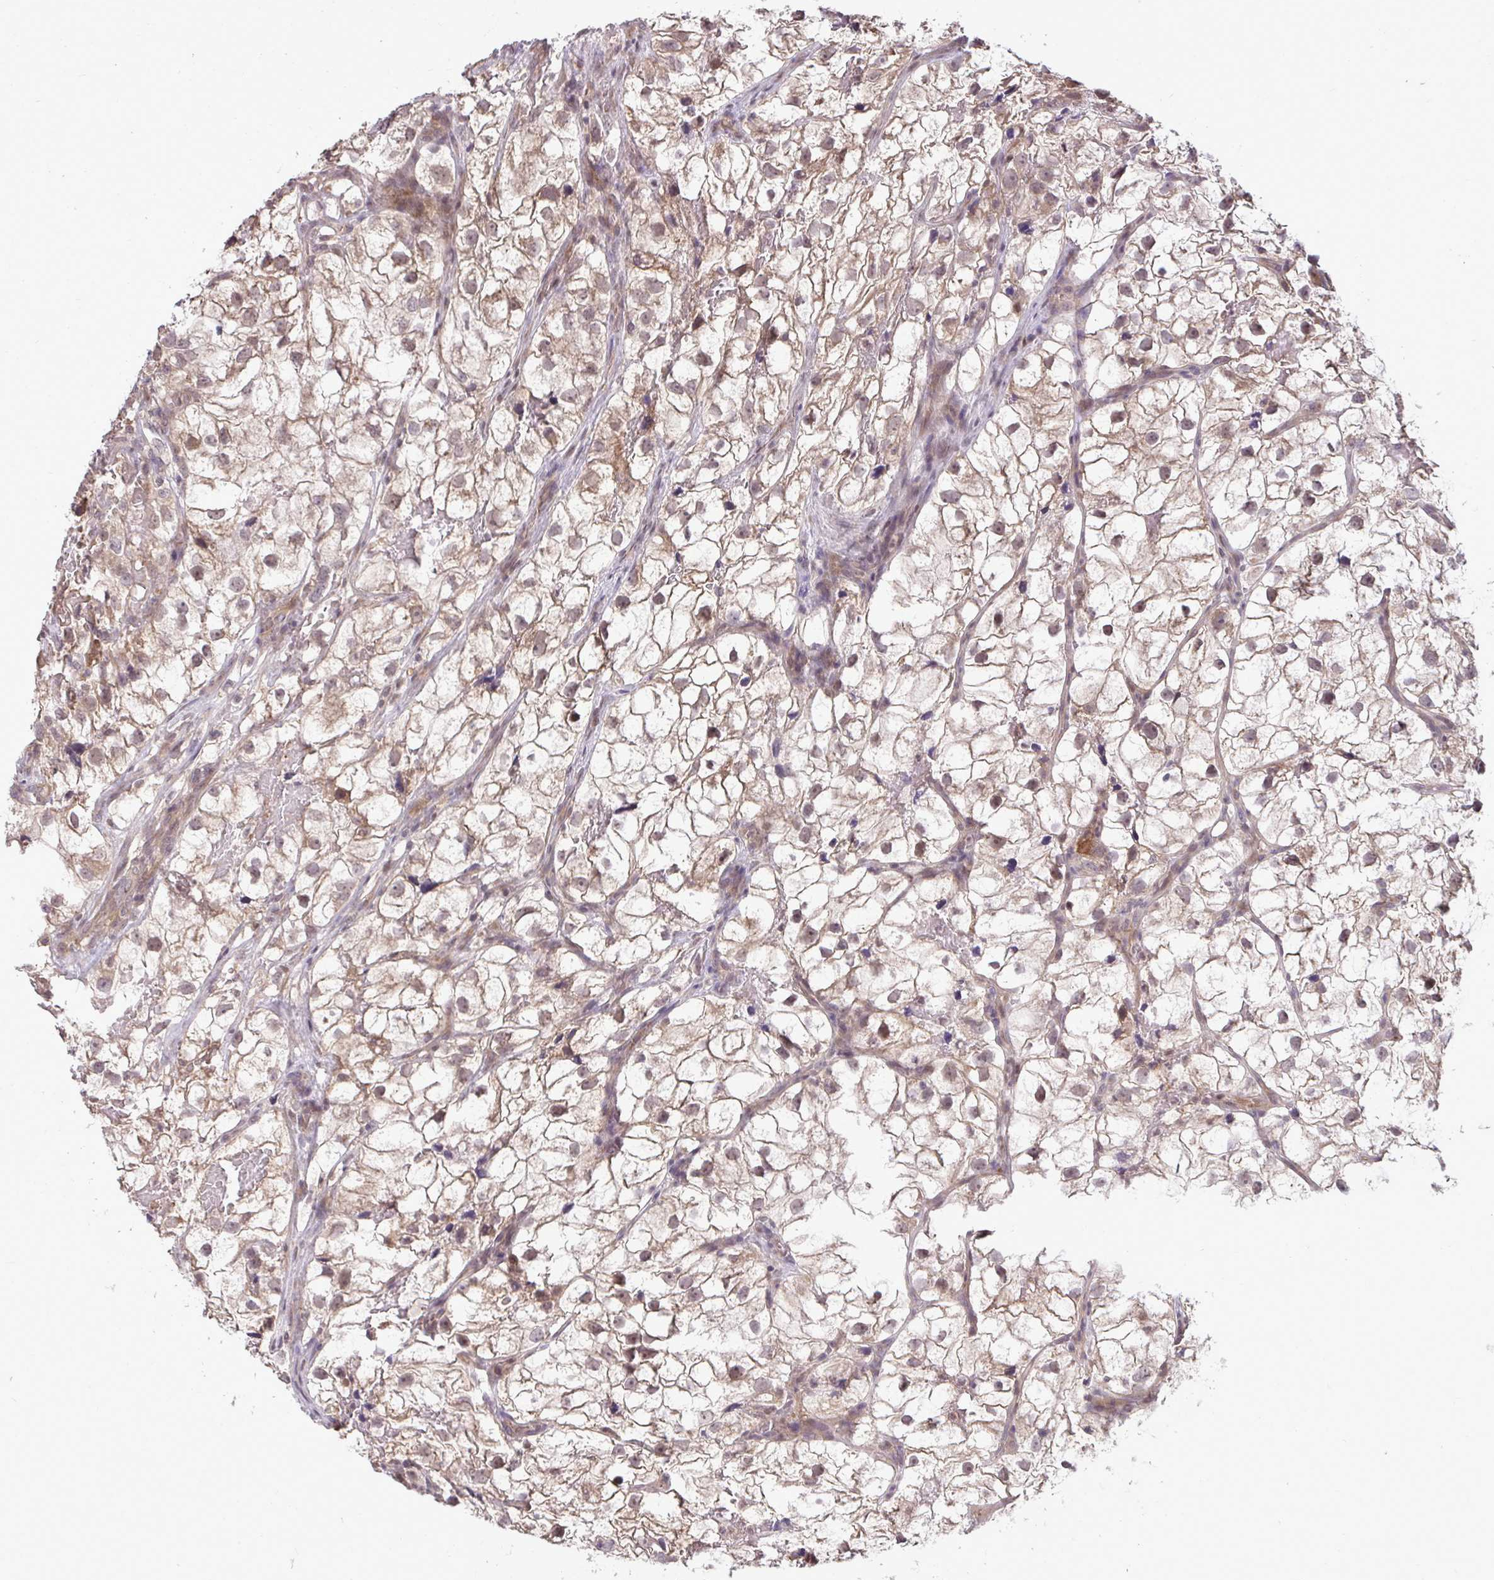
{"staining": {"intensity": "moderate", "quantity": ">75%", "location": "cytoplasmic/membranous,nuclear"}, "tissue": "renal cancer", "cell_type": "Tumor cells", "image_type": "cancer", "snomed": [{"axis": "morphology", "description": "Adenocarcinoma, NOS"}, {"axis": "topography", "description": "Kidney"}], "caption": "Immunohistochemistry (IHC) histopathology image of renal cancer stained for a protein (brown), which displays medium levels of moderate cytoplasmic/membranous and nuclear staining in approximately >75% of tumor cells.", "gene": "ZSCAN9", "patient": {"sex": "male", "age": 59}}